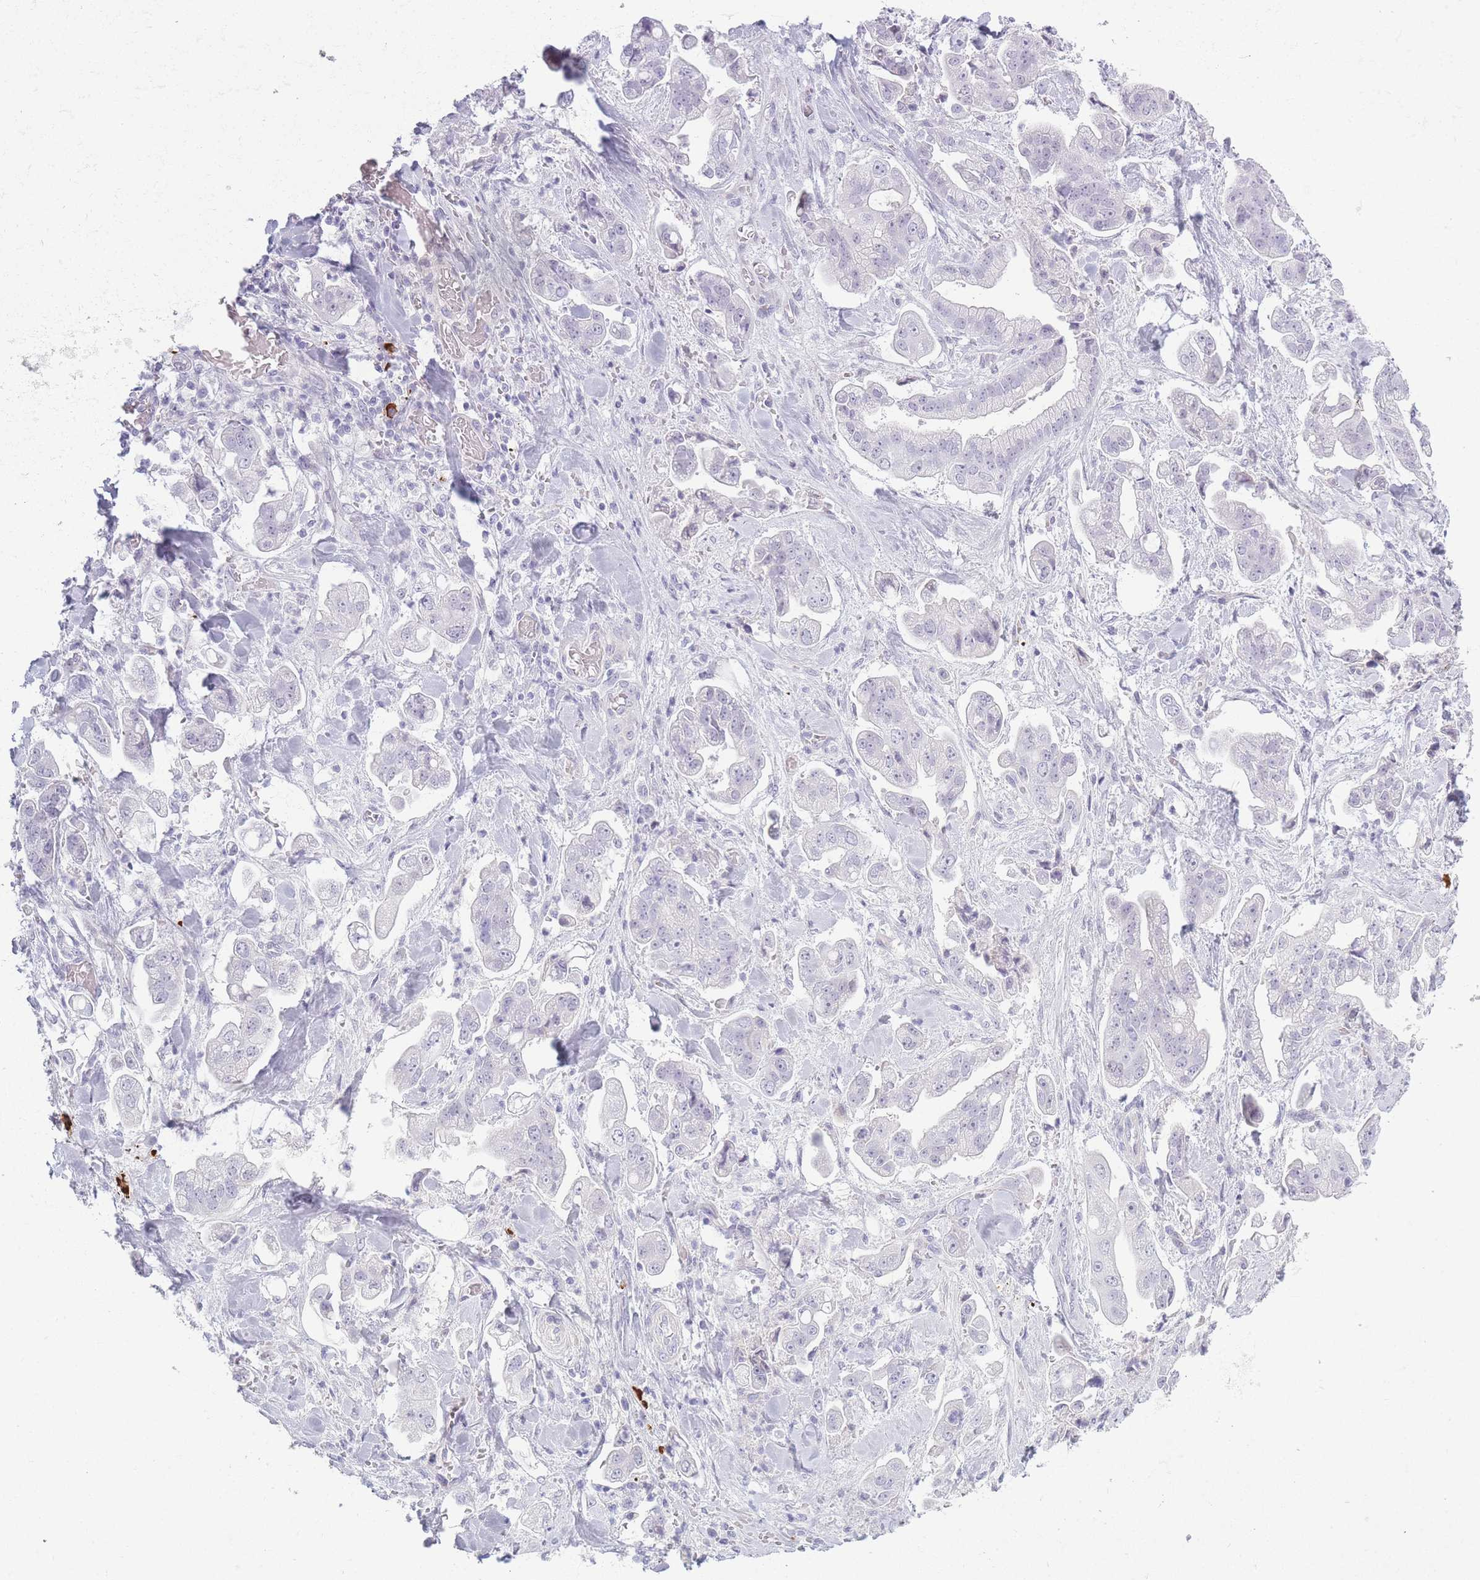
{"staining": {"intensity": "negative", "quantity": "none", "location": "none"}, "tissue": "stomach cancer", "cell_type": "Tumor cells", "image_type": "cancer", "snomed": [{"axis": "morphology", "description": "Adenocarcinoma, NOS"}, {"axis": "topography", "description": "Stomach"}], "caption": "Image shows no protein staining in tumor cells of stomach adenocarcinoma tissue.", "gene": "PLEKHG2", "patient": {"sex": "male", "age": 62}}